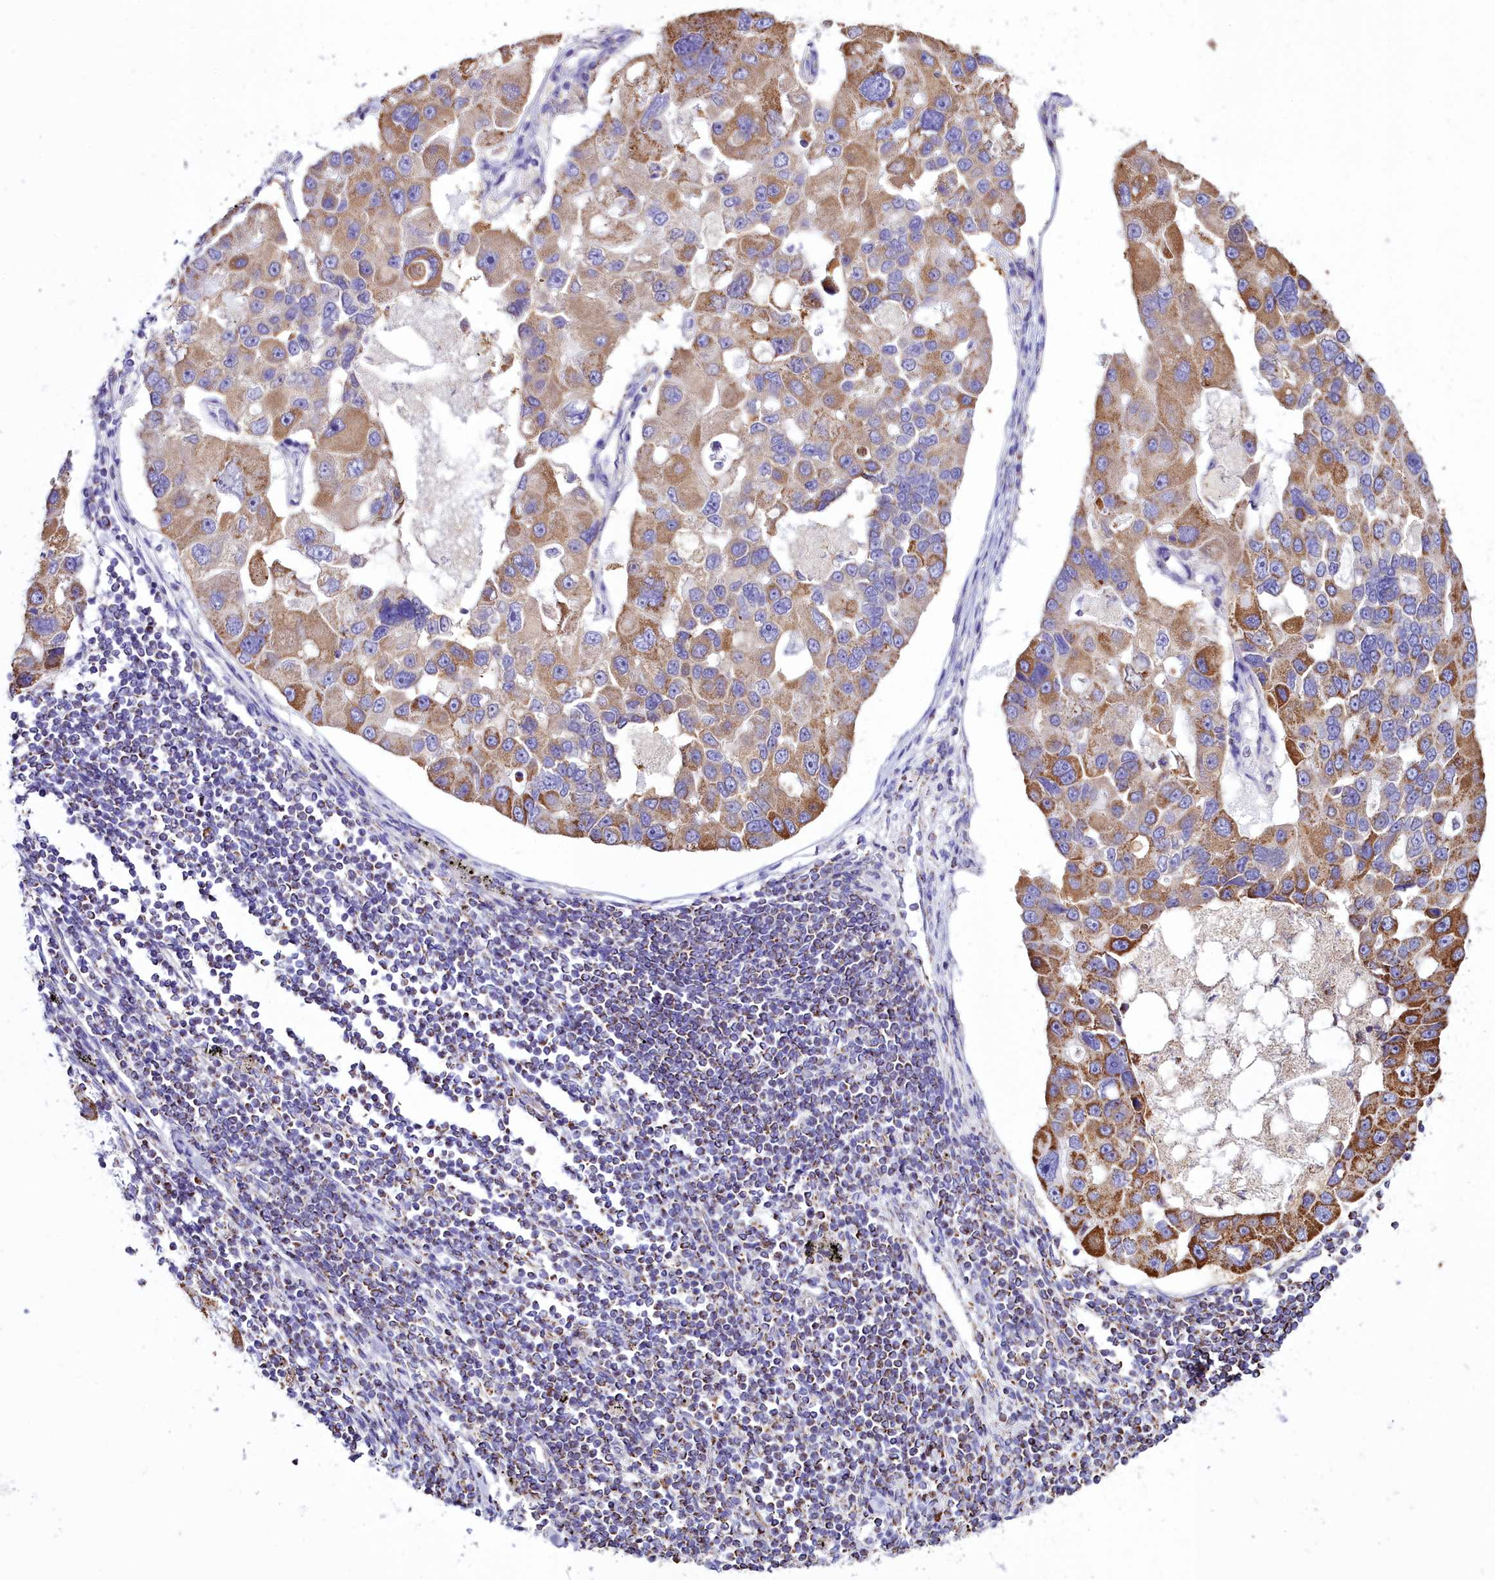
{"staining": {"intensity": "moderate", "quantity": ">75%", "location": "cytoplasmic/membranous"}, "tissue": "lung cancer", "cell_type": "Tumor cells", "image_type": "cancer", "snomed": [{"axis": "morphology", "description": "Adenocarcinoma, NOS"}, {"axis": "topography", "description": "Lung"}], "caption": "Immunohistochemistry (DAB (3,3'-diaminobenzidine)) staining of lung cancer (adenocarcinoma) exhibits moderate cytoplasmic/membranous protein positivity in about >75% of tumor cells.", "gene": "WDFY3", "patient": {"sex": "female", "age": 54}}